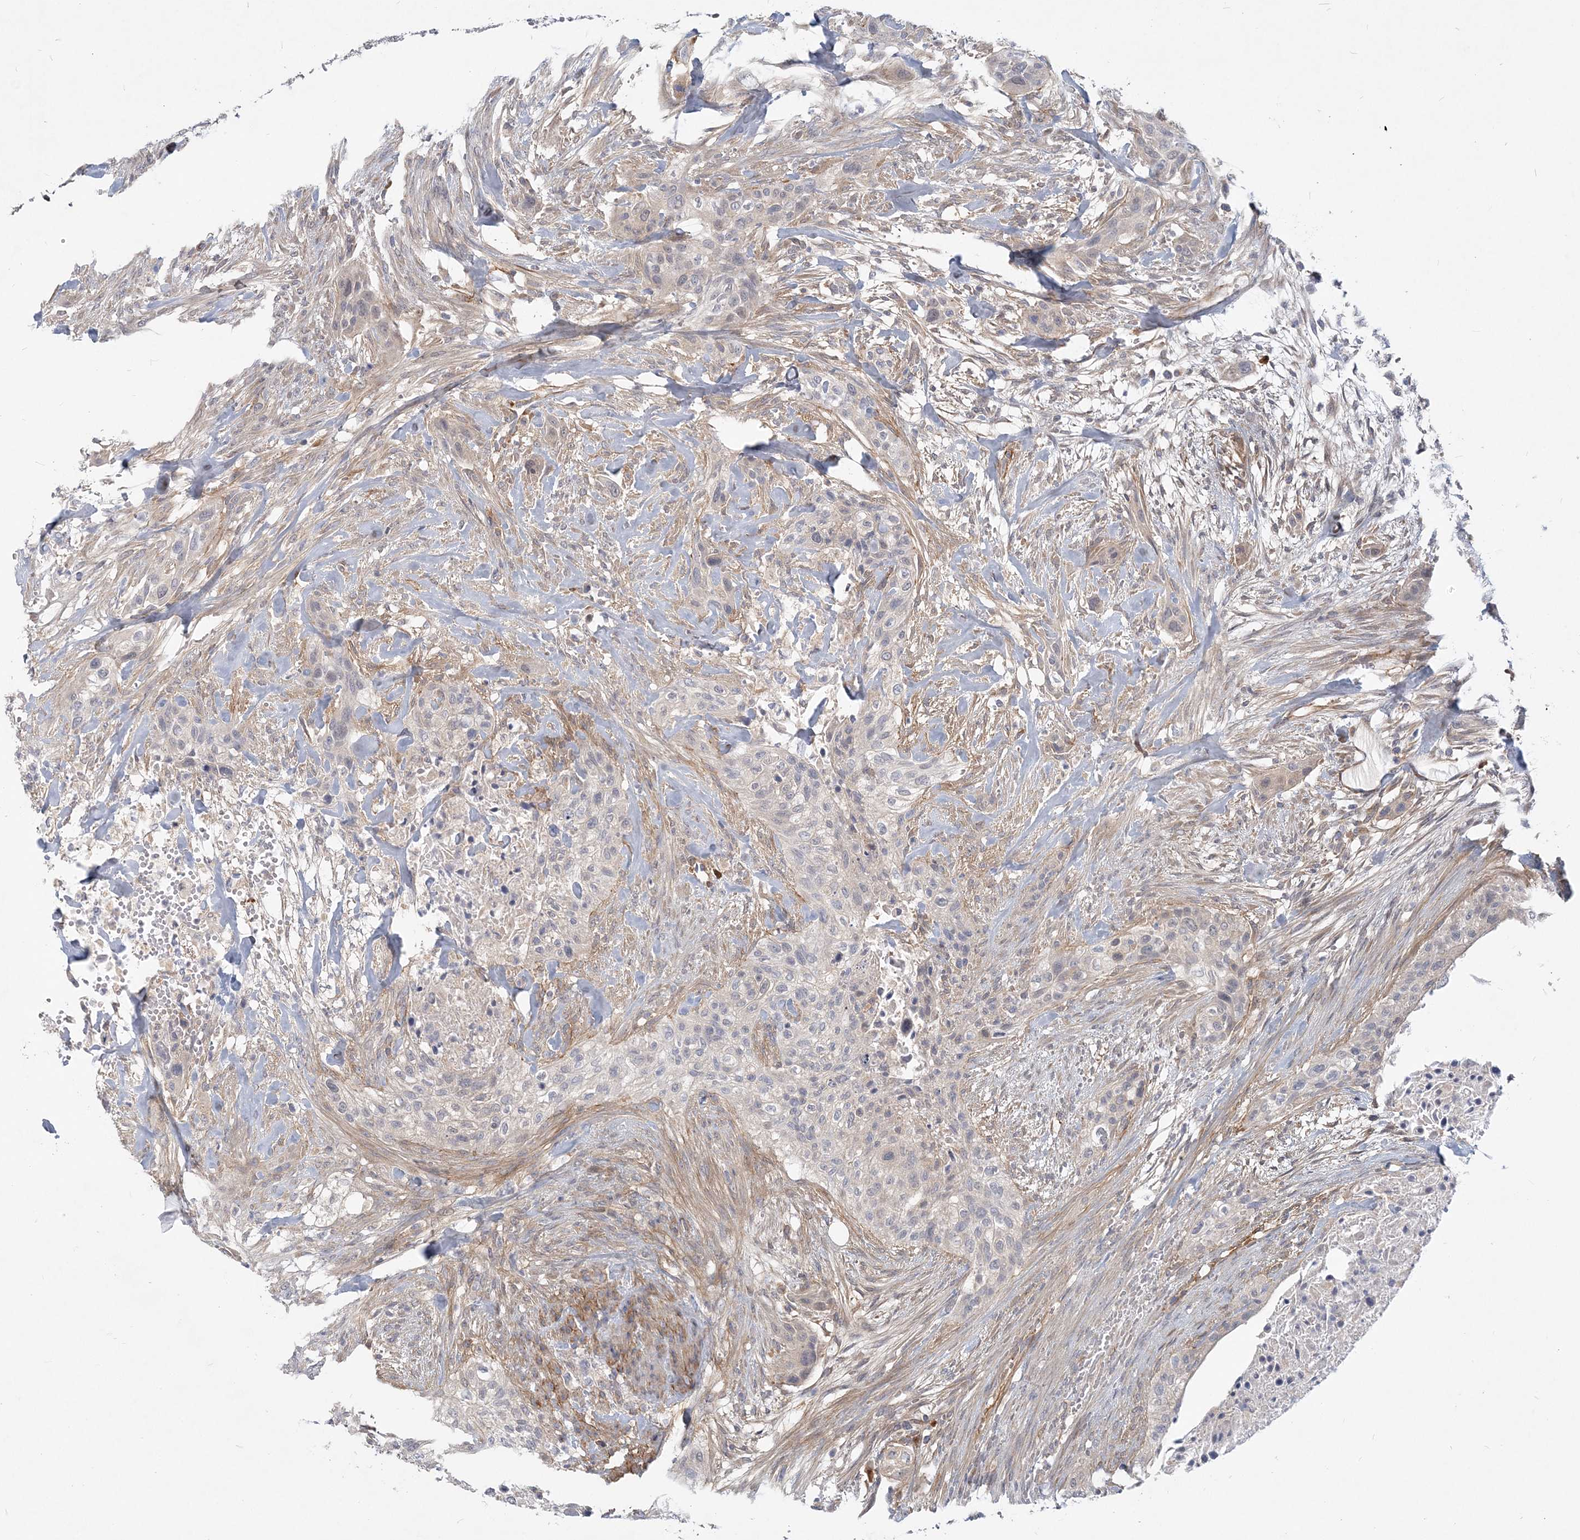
{"staining": {"intensity": "weak", "quantity": "<25%", "location": "cytoplasmic/membranous"}, "tissue": "urothelial cancer", "cell_type": "Tumor cells", "image_type": "cancer", "snomed": [{"axis": "morphology", "description": "Urothelial carcinoma, High grade"}, {"axis": "topography", "description": "Urinary bladder"}], "caption": "An immunohistochemistry histopathology image of urothelial cancer is shown. There is no staining in tumor cells of urothelial cancer.", "gene": "GMPPA", "patient": {"sex": "male", "age": 35}}